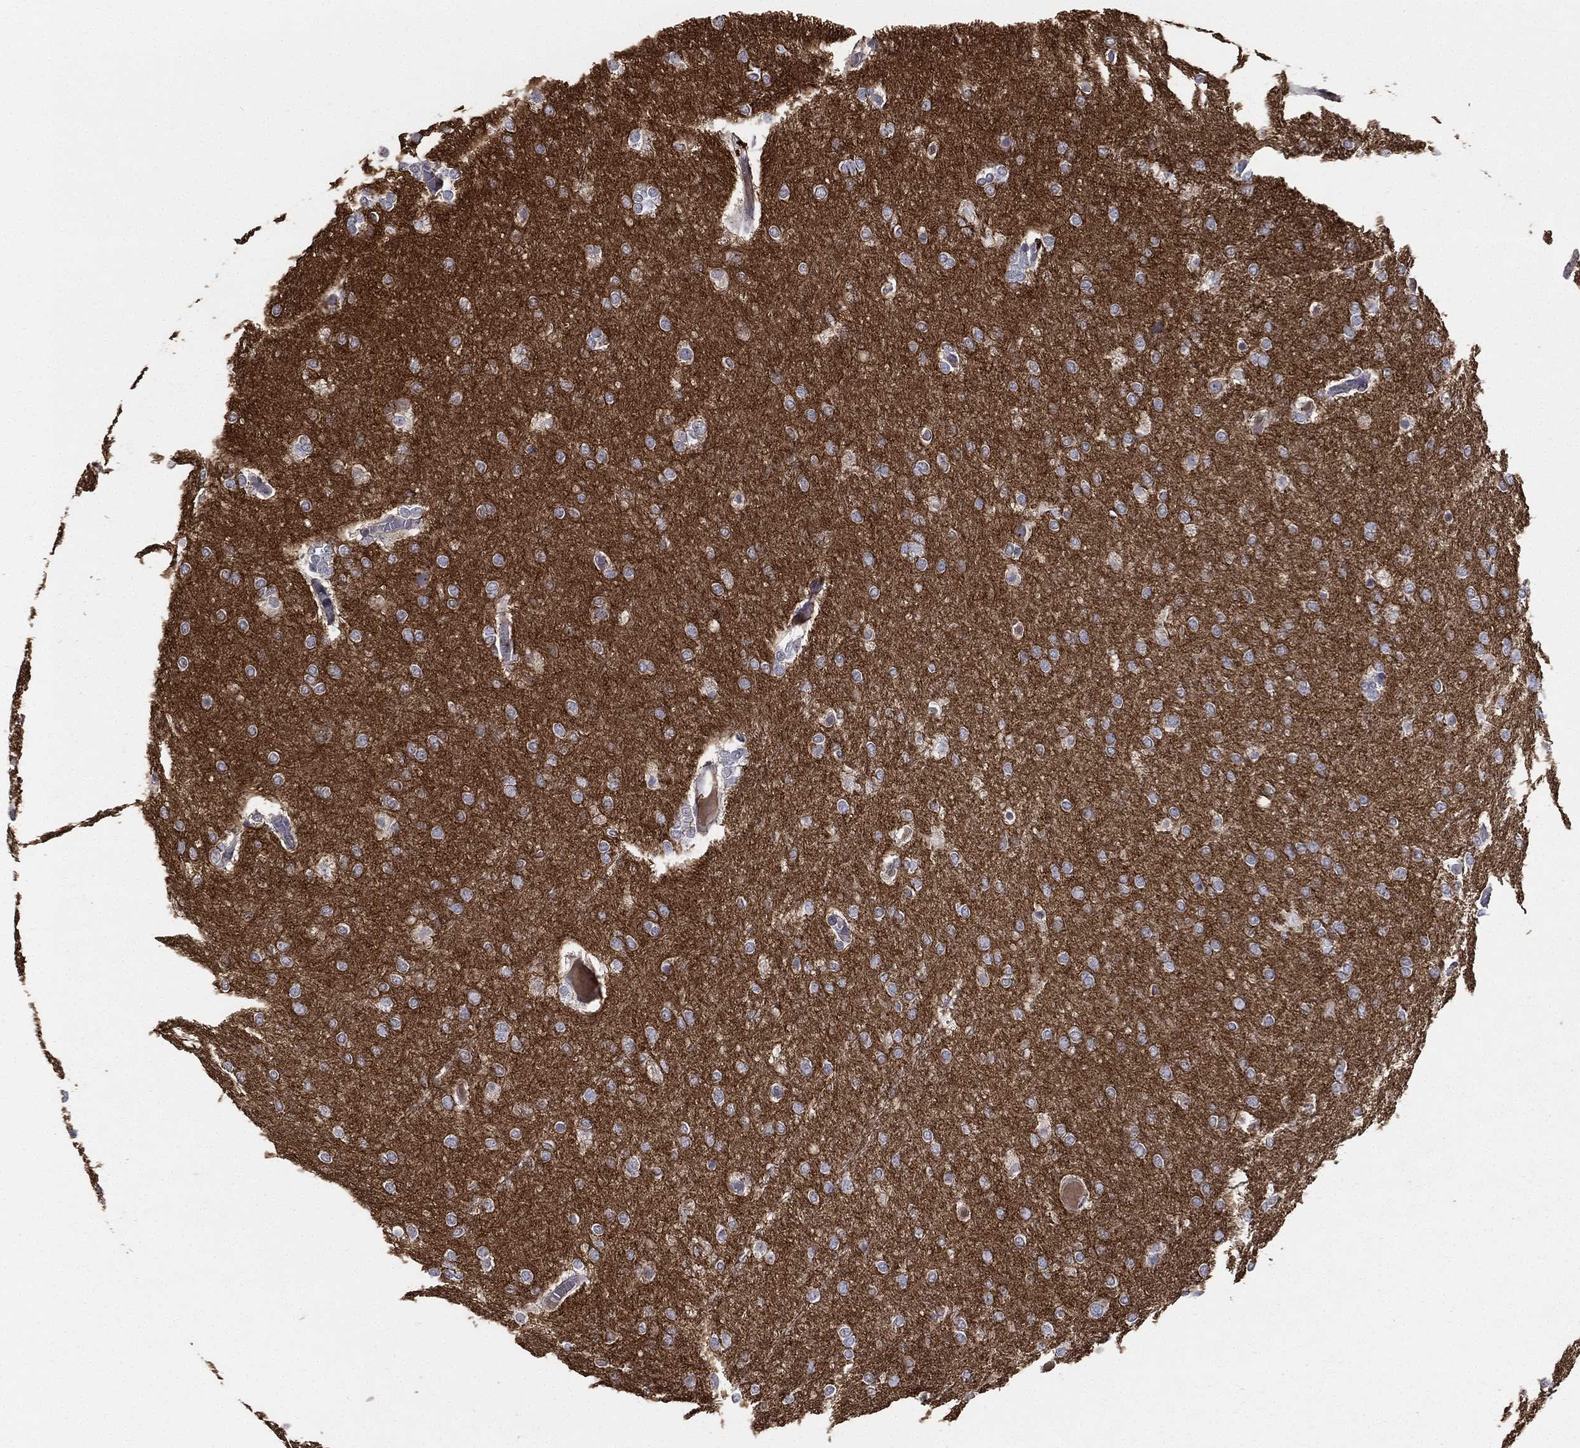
{"staining": {"intensity": "negative", "quantity": "none", "location": "none"}, "tissue": "glioma", "cell_type": "Tumor cells", "image_type": "cancer", "snomed": [{"axis": "morphology", "description": "Glioma, malignant, High grade"}, {"axis": "topography", "description": "Brain"}], "caption": "Tumor cells are negative for brown protein staining in malignant glioma (high-grade).", "gene": "SNAP25", "patient": {"sex": "female", "age": 61}}